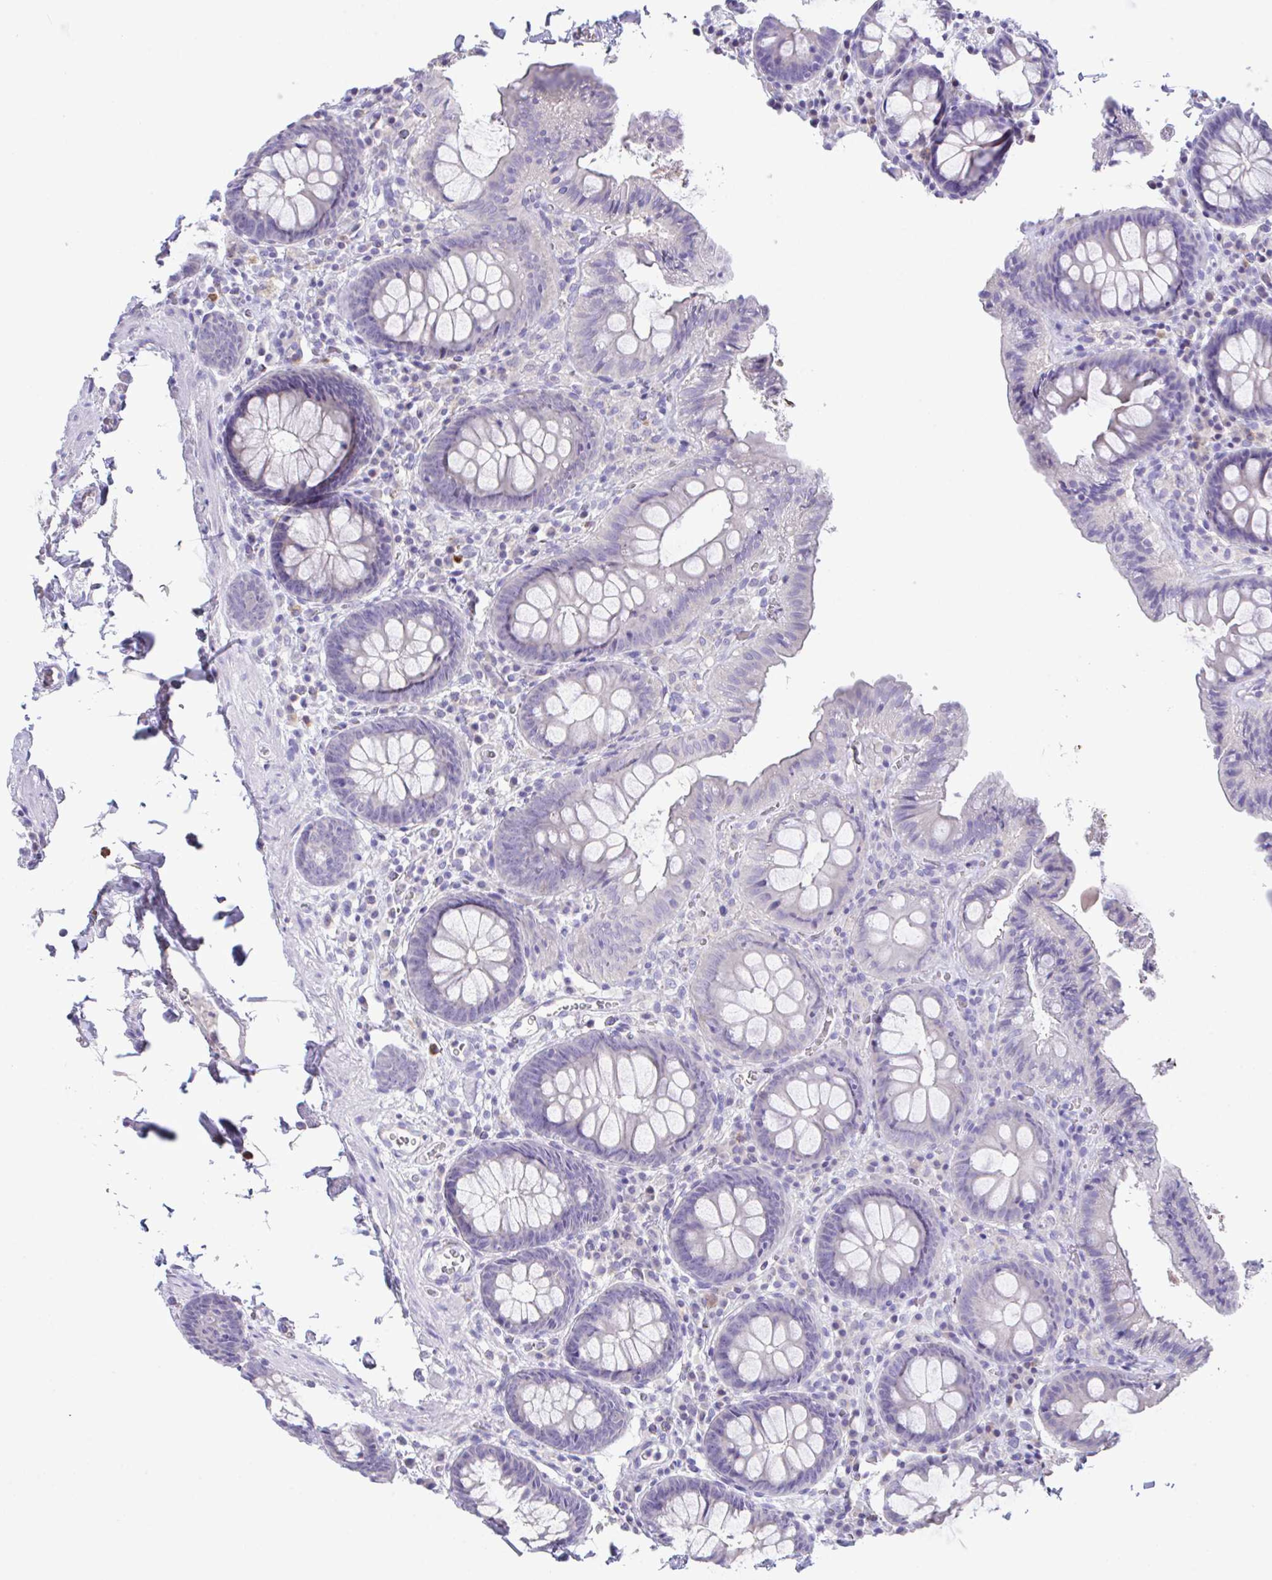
{"staining": {"intensity": "negative", "quantity": "none", "location": "none"}, "tissue": "colon", "cell_type": "Endothelial cells", "image_type": "normal", "snomed": [{"axis": "morphology", "description": "Normal tissue, NOS"}, {"axis": "topography", "description": "Colon"}, {"axis": "topography", "description": "Peripheral nerve tissue"}], "caption": "Image shows no significant protein staining in endothelial cells of benign colon. (Brightfield microscopy of DAB (3,3'-diaminobenzidine) immunohistochemistry (IHC) at high magnification).", "gene": "HACD4", "patient": {"sex": "male", "age": 84}}